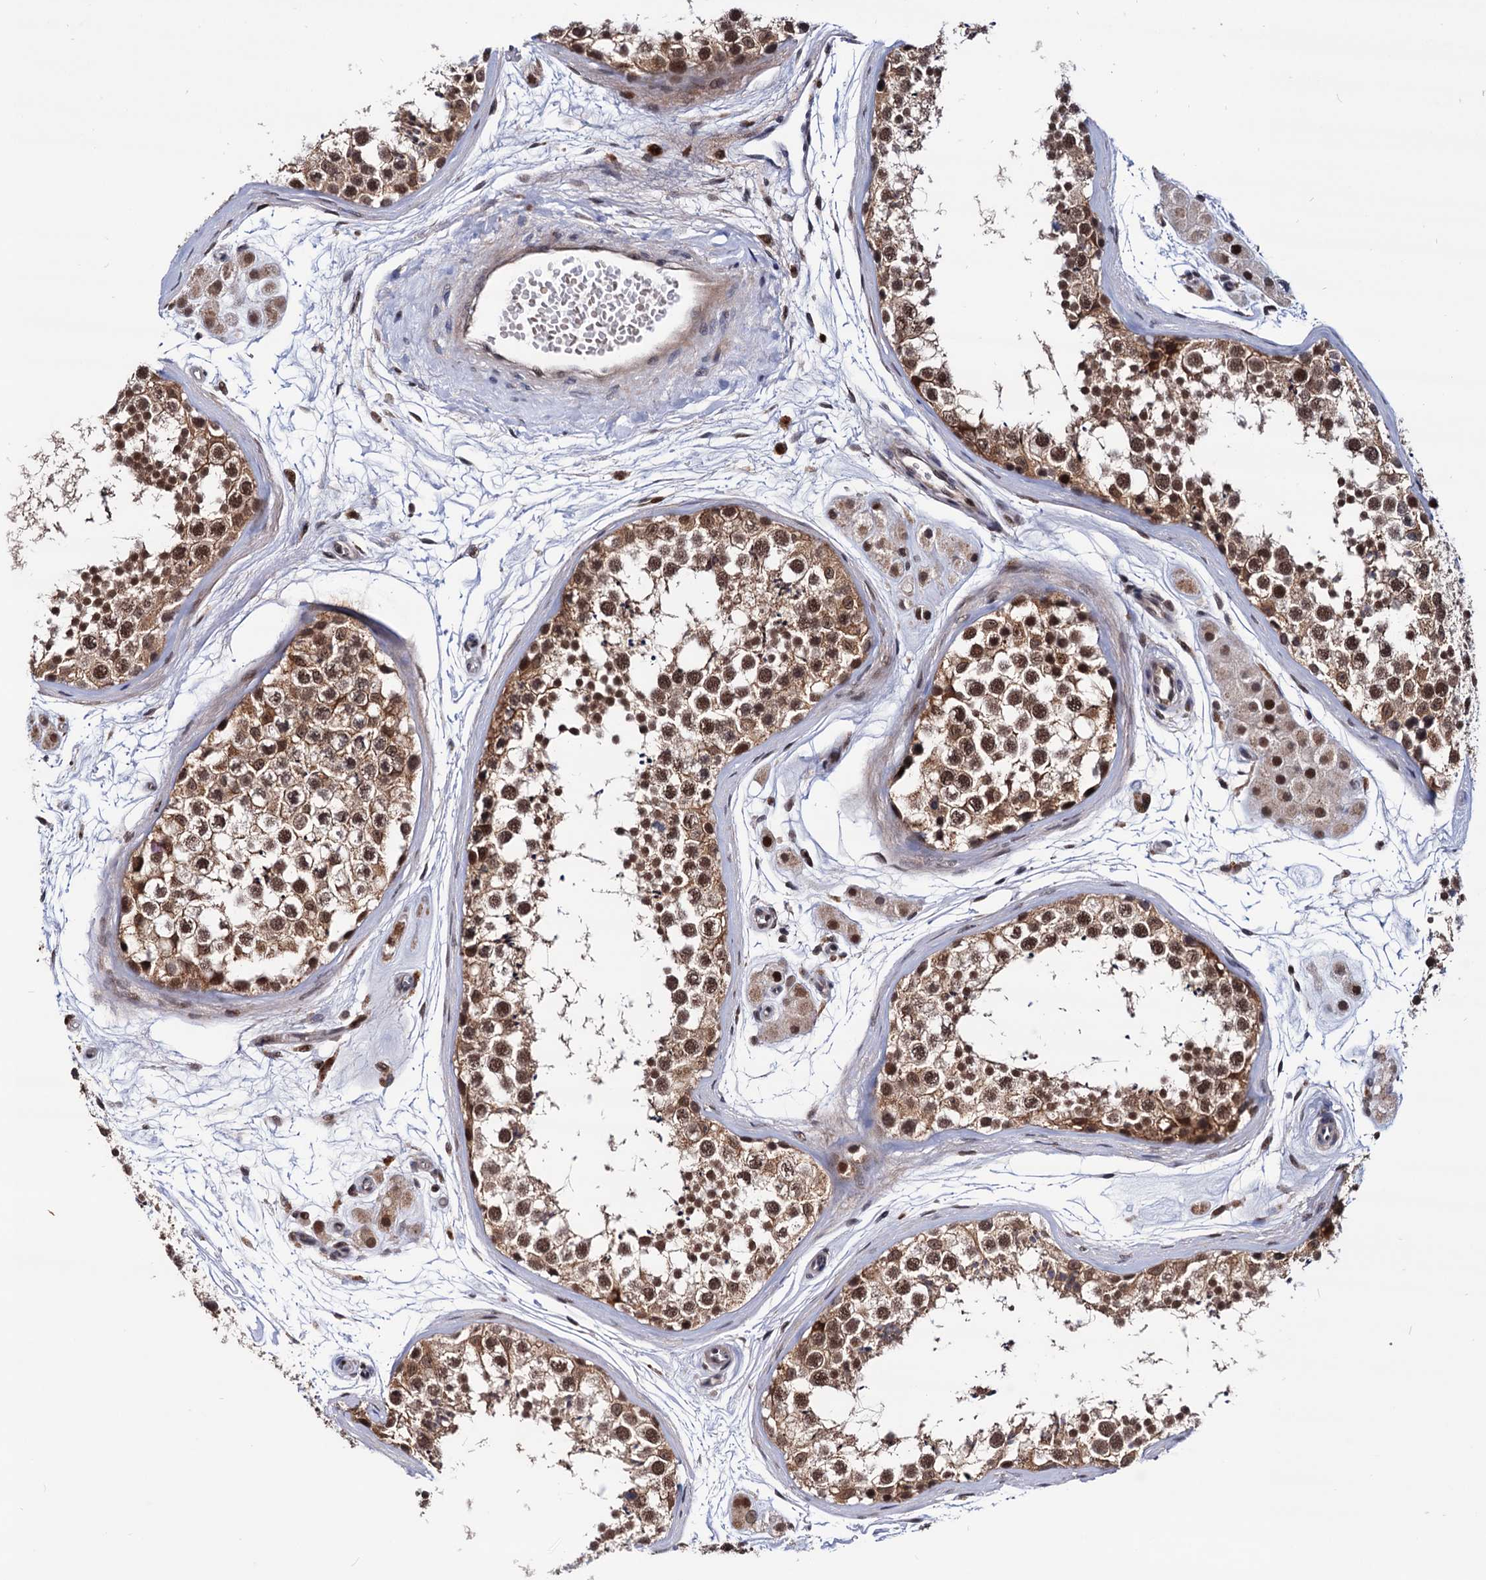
{"staining": {"intensity": "moderate", "quantity": ">75%", "location": "cytoplasmic/membranous,nuclear"}, "tissue": "testis", "cell_type": "Cells in seminiferous ducts", "image_type": "normal", "snomed": [{"axis": "morphology", "description": "Normal tissue, NOS"}, {"axis": "topography", "description": "Testis"}], "caption": "IHC histopathology image of unremarkable testis: human testis stained using immunohistochemistry displays medium levels of moderate protein expression localized specifically in the cytoplasmic/membranous,nuclear of cells in seminiferous ducts, appearing as a cytoplasmic/membranous,nuclear brown color.", "gene": "RNASEH2B", "patient": {"sex": "male", "age": 56}}